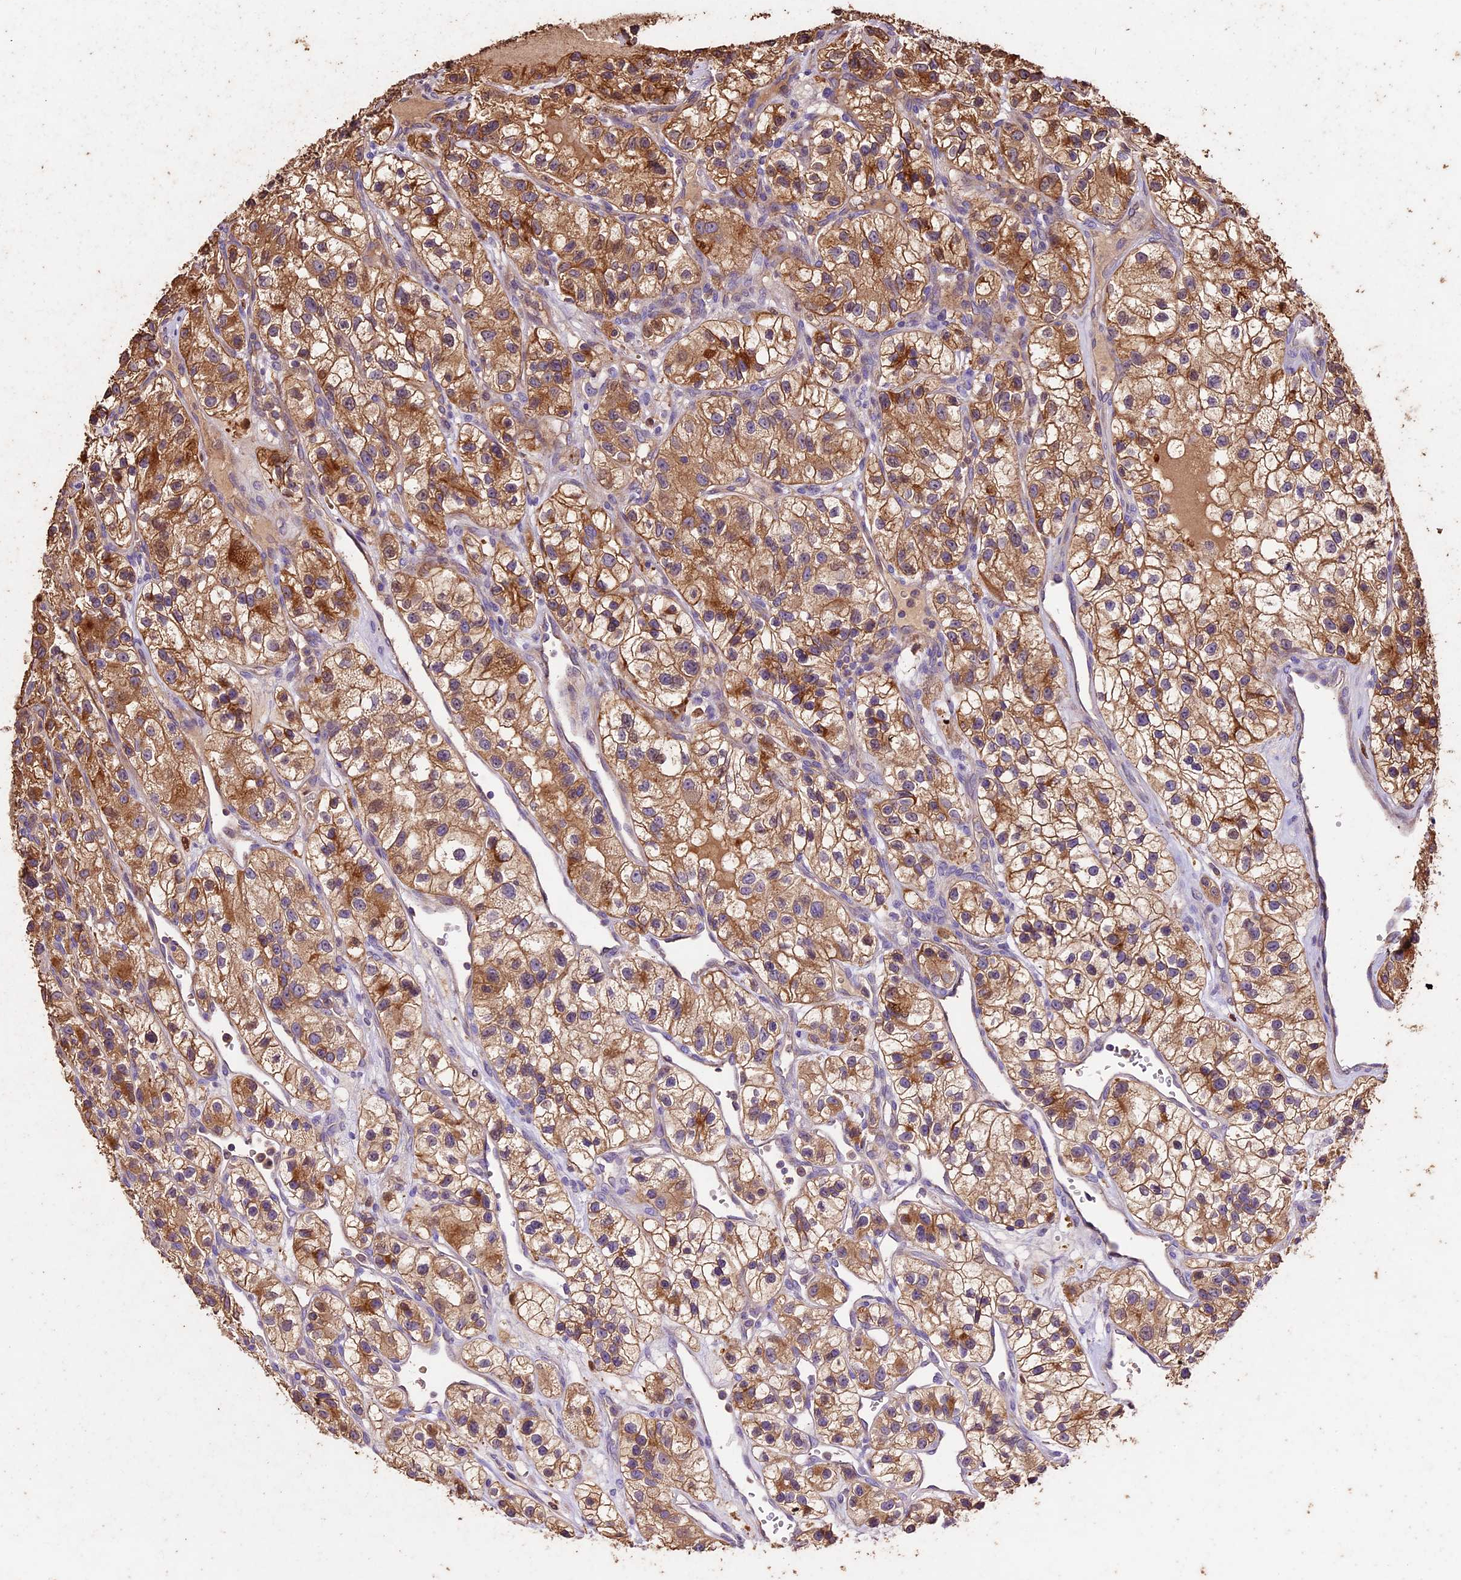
{"staining": {"intensity": "moderate", "quantity": ">75%", "location": "cytoplasmic/membranous"}, "tissue": "renal cancer", "cell_type": "Tumor cells", "image_type": "cancer", "snomed": [{"axis": "morphology", "description": "Adenocarcinoma, NOS"}, {"axis": "topography", "description": "Kidney"}], "caption": "Immunohistochemical staining of human renal cancer (adenocarcinoma) shows medium levels of moderate cytoplasmic/membranous expression in about >75% of tumor cells.", "gene": "CRLF1", "patient": {"sex": "female", "age": 57}}